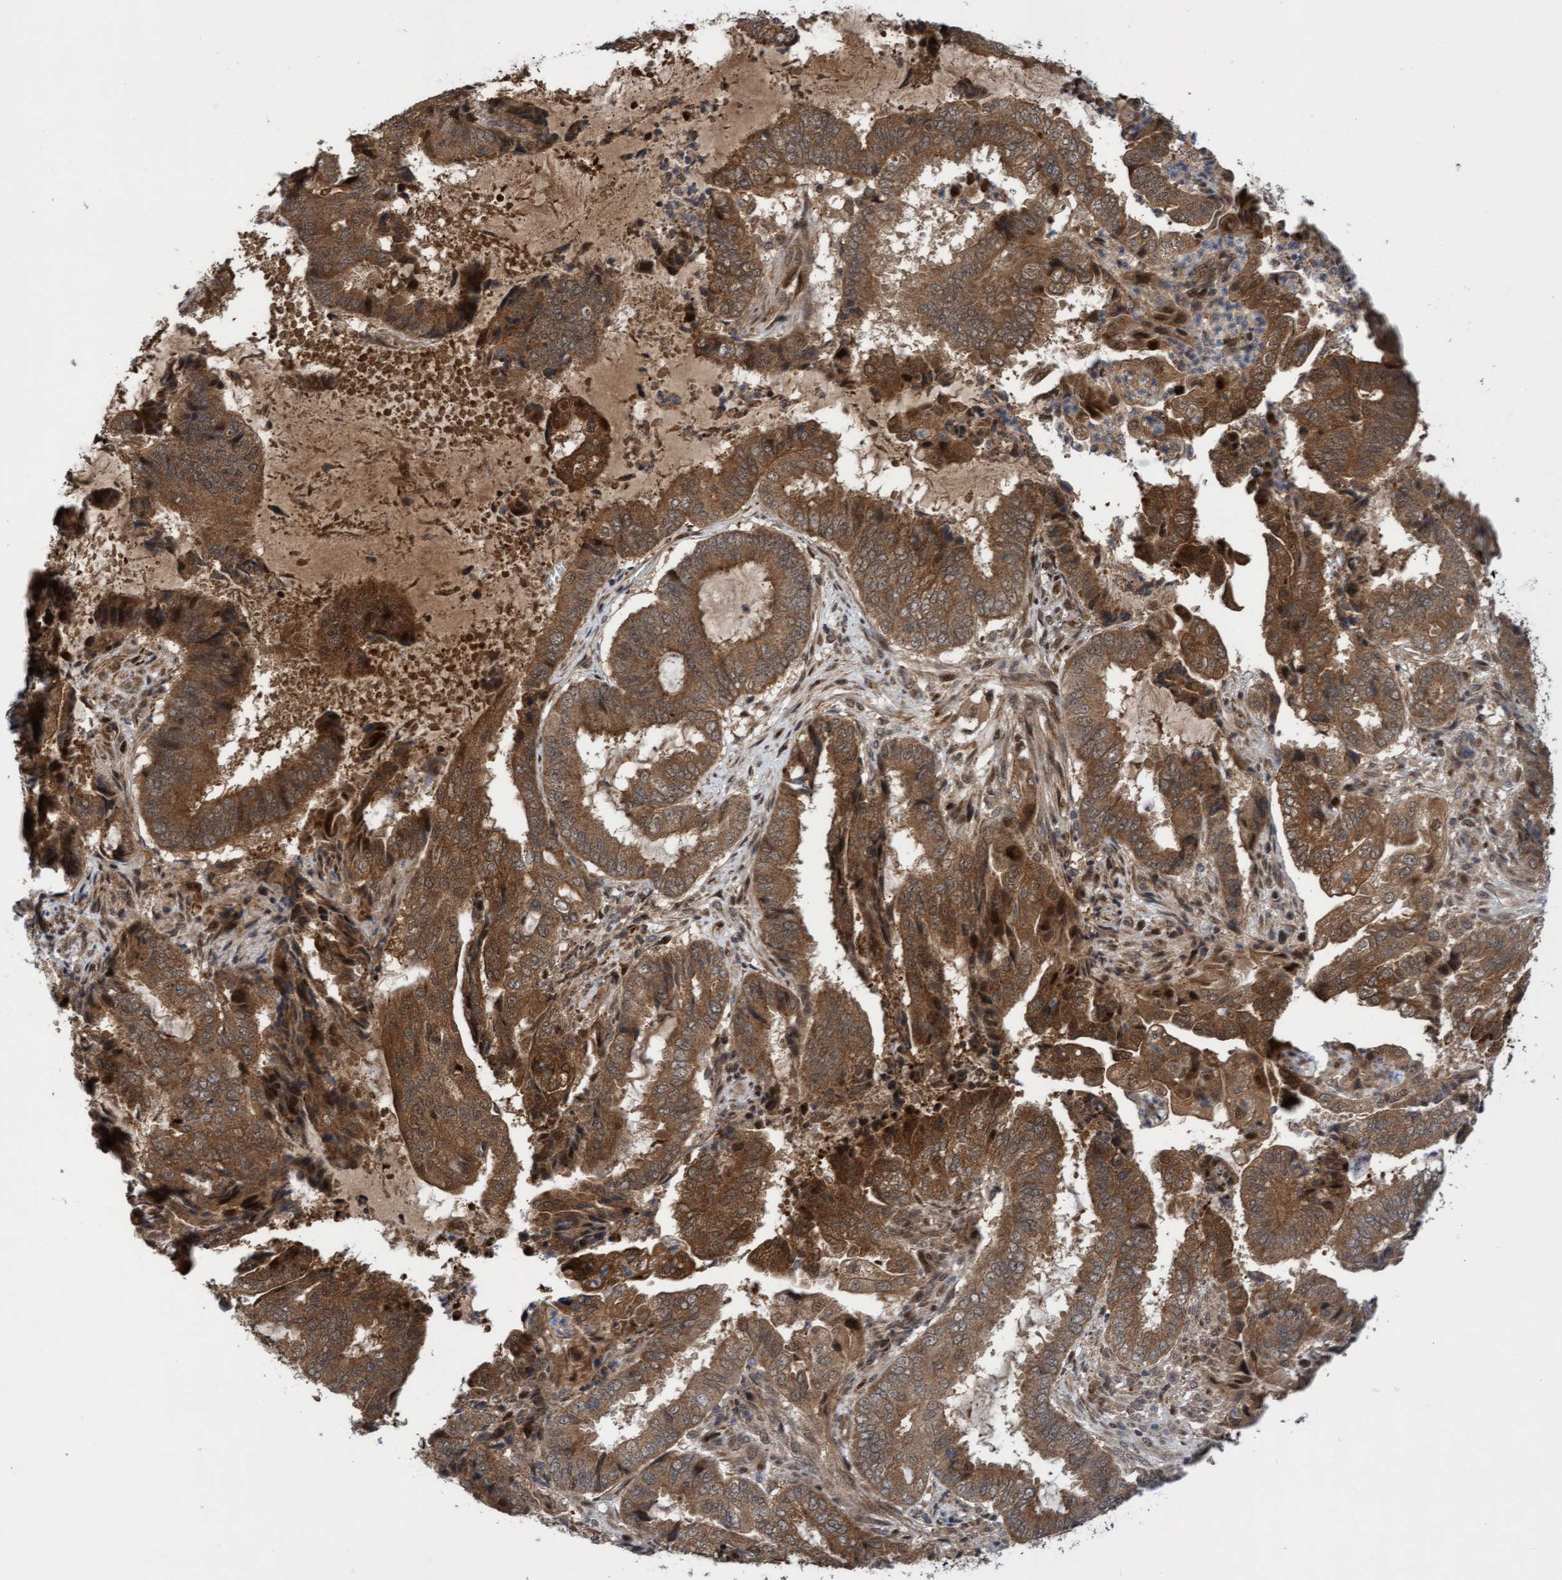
{"staining": {"intensity": "moderate", "quantity": ">75%", "location": "cytoplasmic/membranous"}, "tissue": "endometrial cancer", "cell_type": "Tumor cells", "image_type": "cancer", "snomed": [{"axis": "morphology", "description": "Adenocarcinoma, NOS"}, {"axis": "topography", "description": "Endometrium"}], "caption": "The micrograph demonstrates staining of adenocarcinoma (endometrial), revealing moderate cytoplasmic/membranous protein expression (brown color) within tumor cells.", "gene": "ITFG1", "patient": {"sex": "female", "age": 51}}